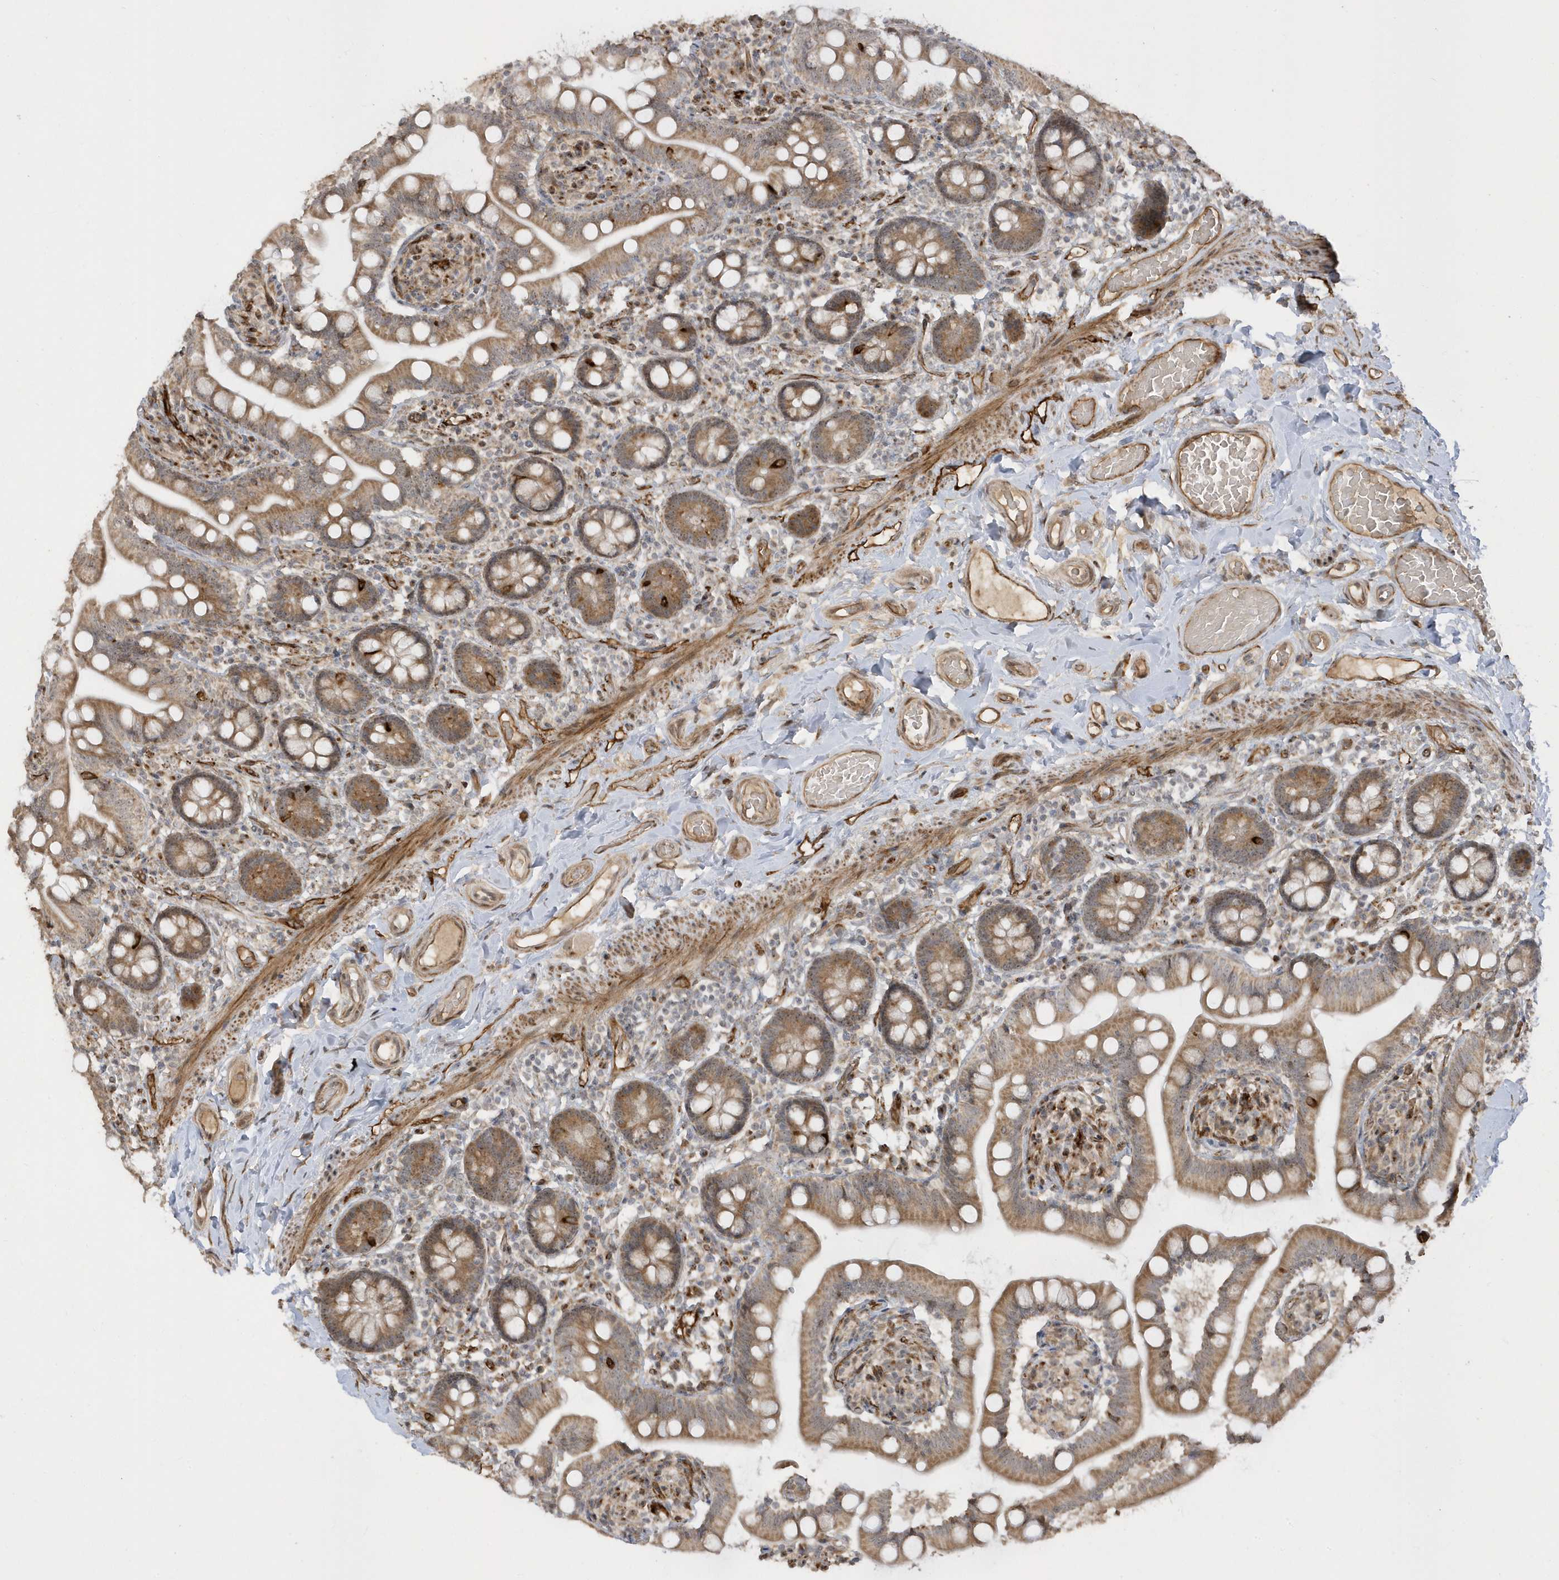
{"staining": {"intensity": "moderate", "quantity": ">75%", "location": "cytoplasmic/membranous"}, "tissue": "small intestine", "cell_type": "Glandular cells", "image_type": "normal", "snomed": [{"axis": "morphology", "description": "Normal tissue, NOS"}, {"axis": "topography", "description": "Small intestine"}], "caption": "Small intestine stained for a protein (brown) shows moderate cytoplasmic/membranous positive expression in approximately >75% of glandular cells.", "gene": "ECM2", "patient": {"sex": "female", "age": 64}}